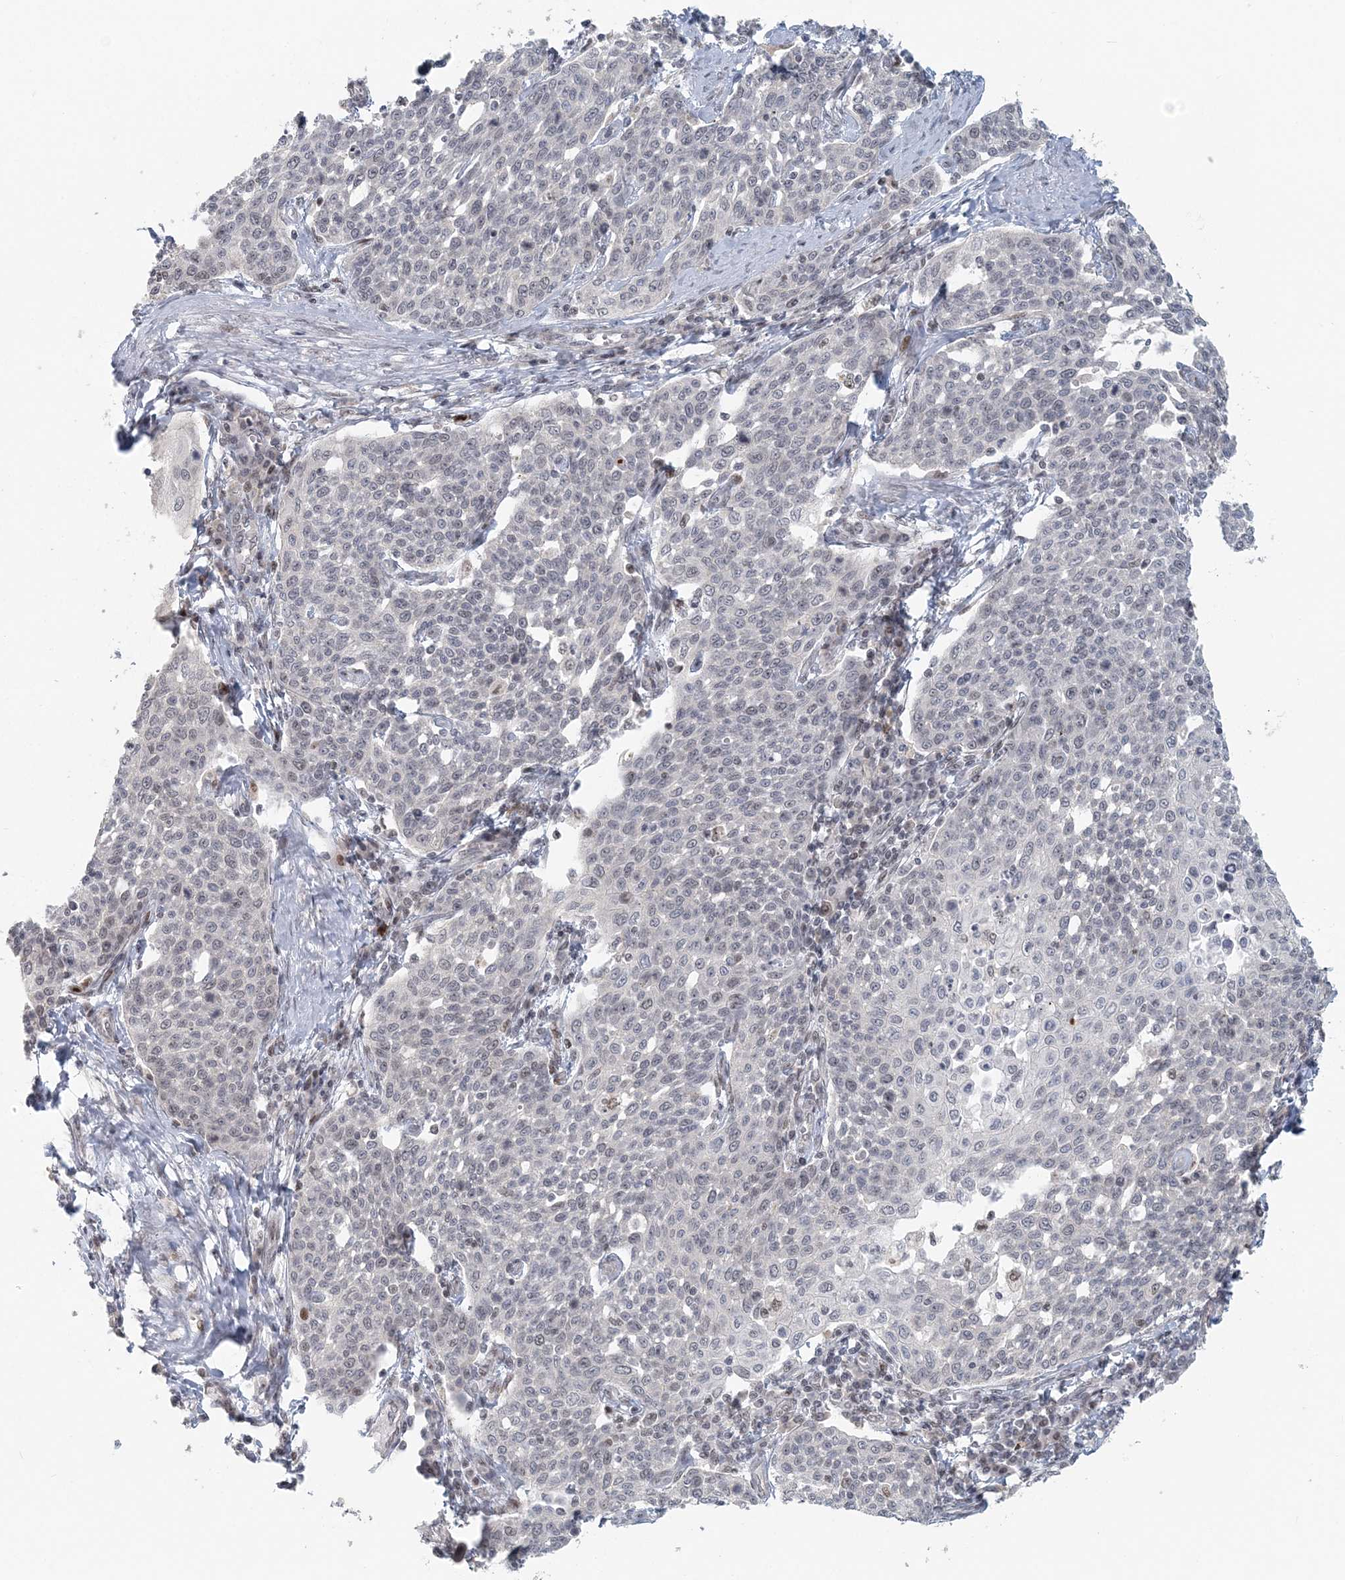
{"staining": {"intensity": "negative", "quantity": "none", "location": "none"}, "tissue": "cervical cancer", "cell_type": "Tumor cells", "image_type": "cancer", "snomed": [{"axis": "morphology", "description": "Squamous cell carcinoma, NOS"}, {"axis": "topography", "description": "Cervix"}], "caption": "Protein analysis of cervical cancer (squamous cell carcinoma) demonstrates no significant expression in tumor cells.", "gene": "BAZ1B", "patient": {"sex": "female", "age": 34}}